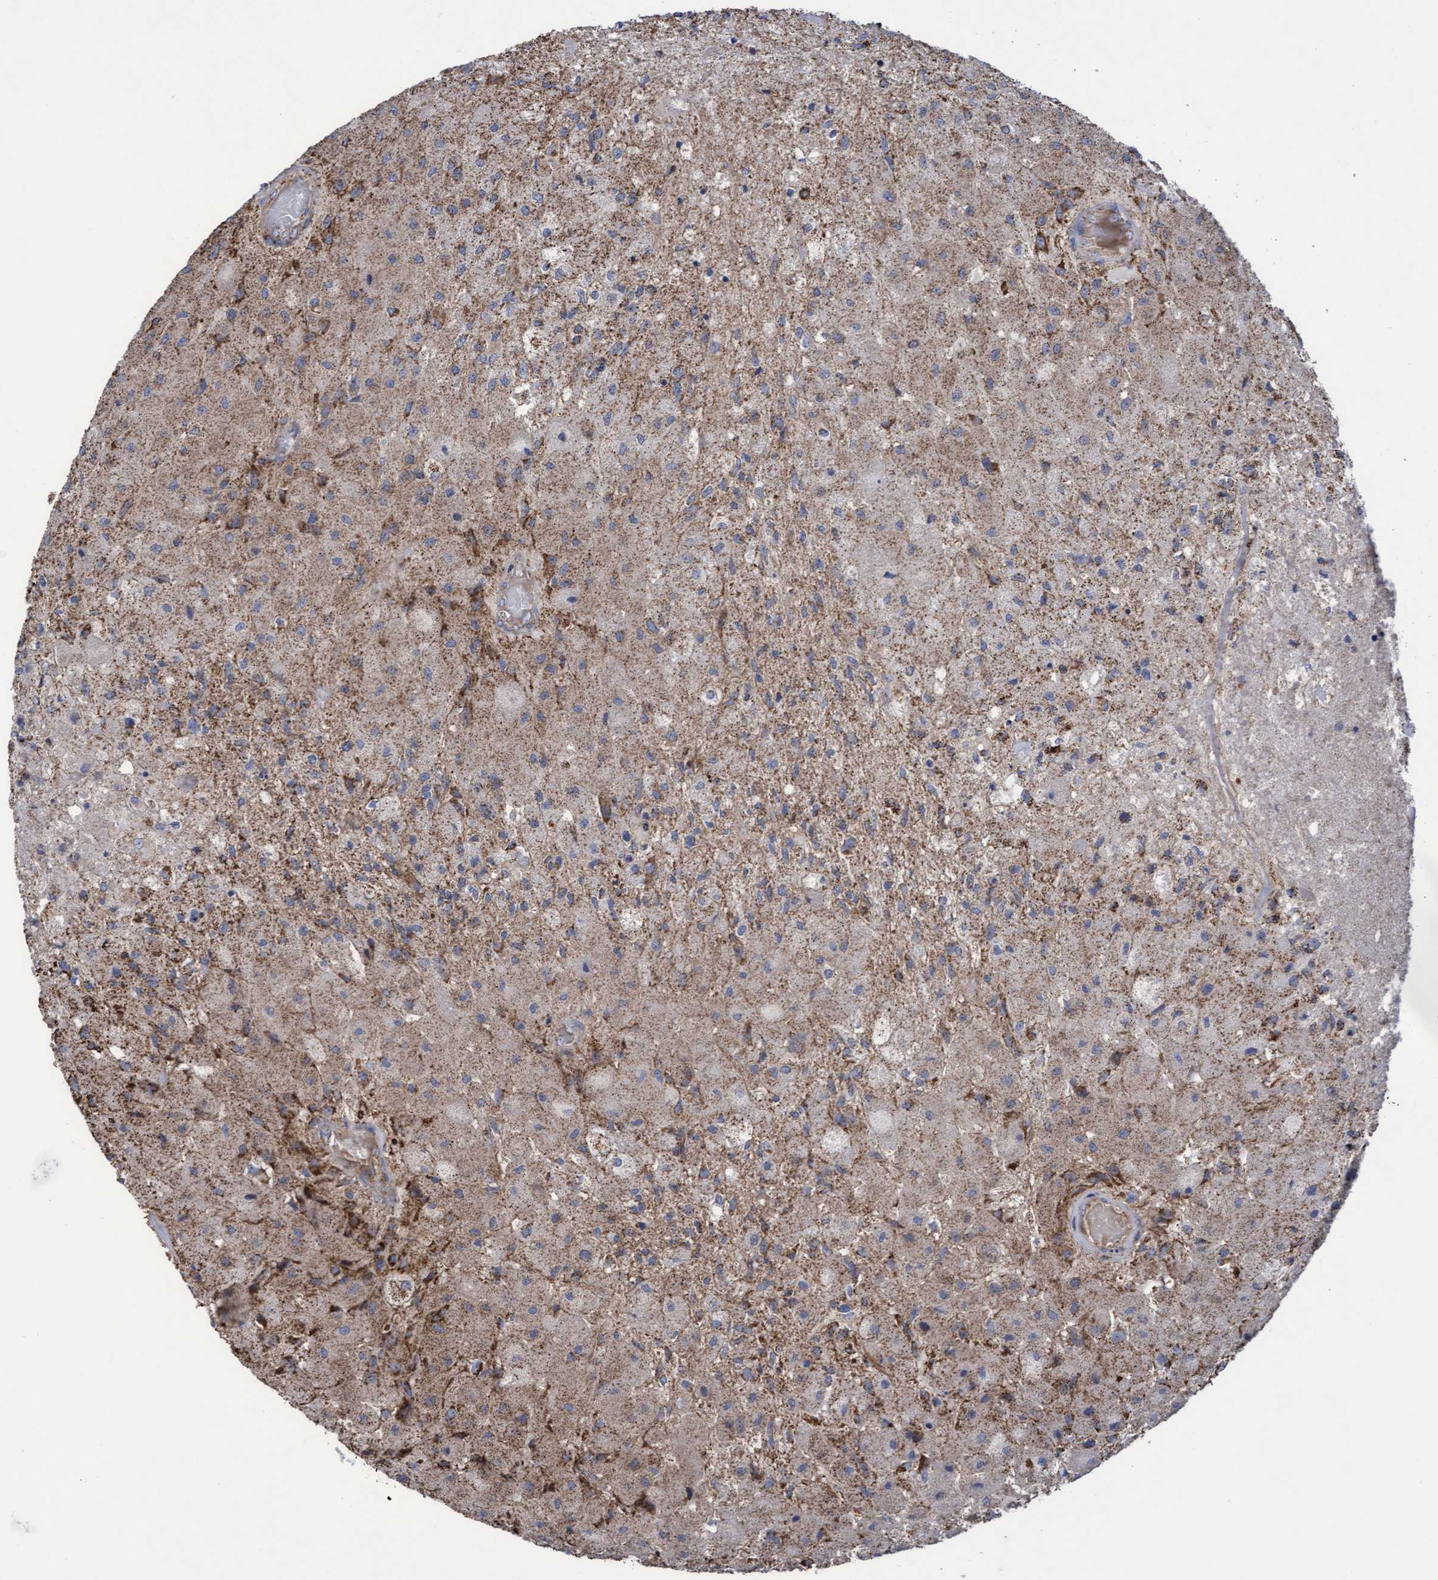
{"staining": {"intensity": "strong", "quantity": "<25%", "location": "cytoplasmic/membranous"}, "tissue": "glioma", "cell_type": "Tumor cells", "image_type": "cancer", "snomed": [{"axis": "morphology", "description": "Normal tissue, NOS"}, {"axis": "morphology", "description": "Glioma, malignant, High grade"}, {"axis": "topography", "description": "Cerebral cortex"}], "caption": "There is medium levels of strong cytoplasmic/membranous expression in tumor cells of glioma, as demonstrated by immunohistochemical staining (brown color).", "gene": "COBL", "patient": {"sex": "male", "age": 77}}